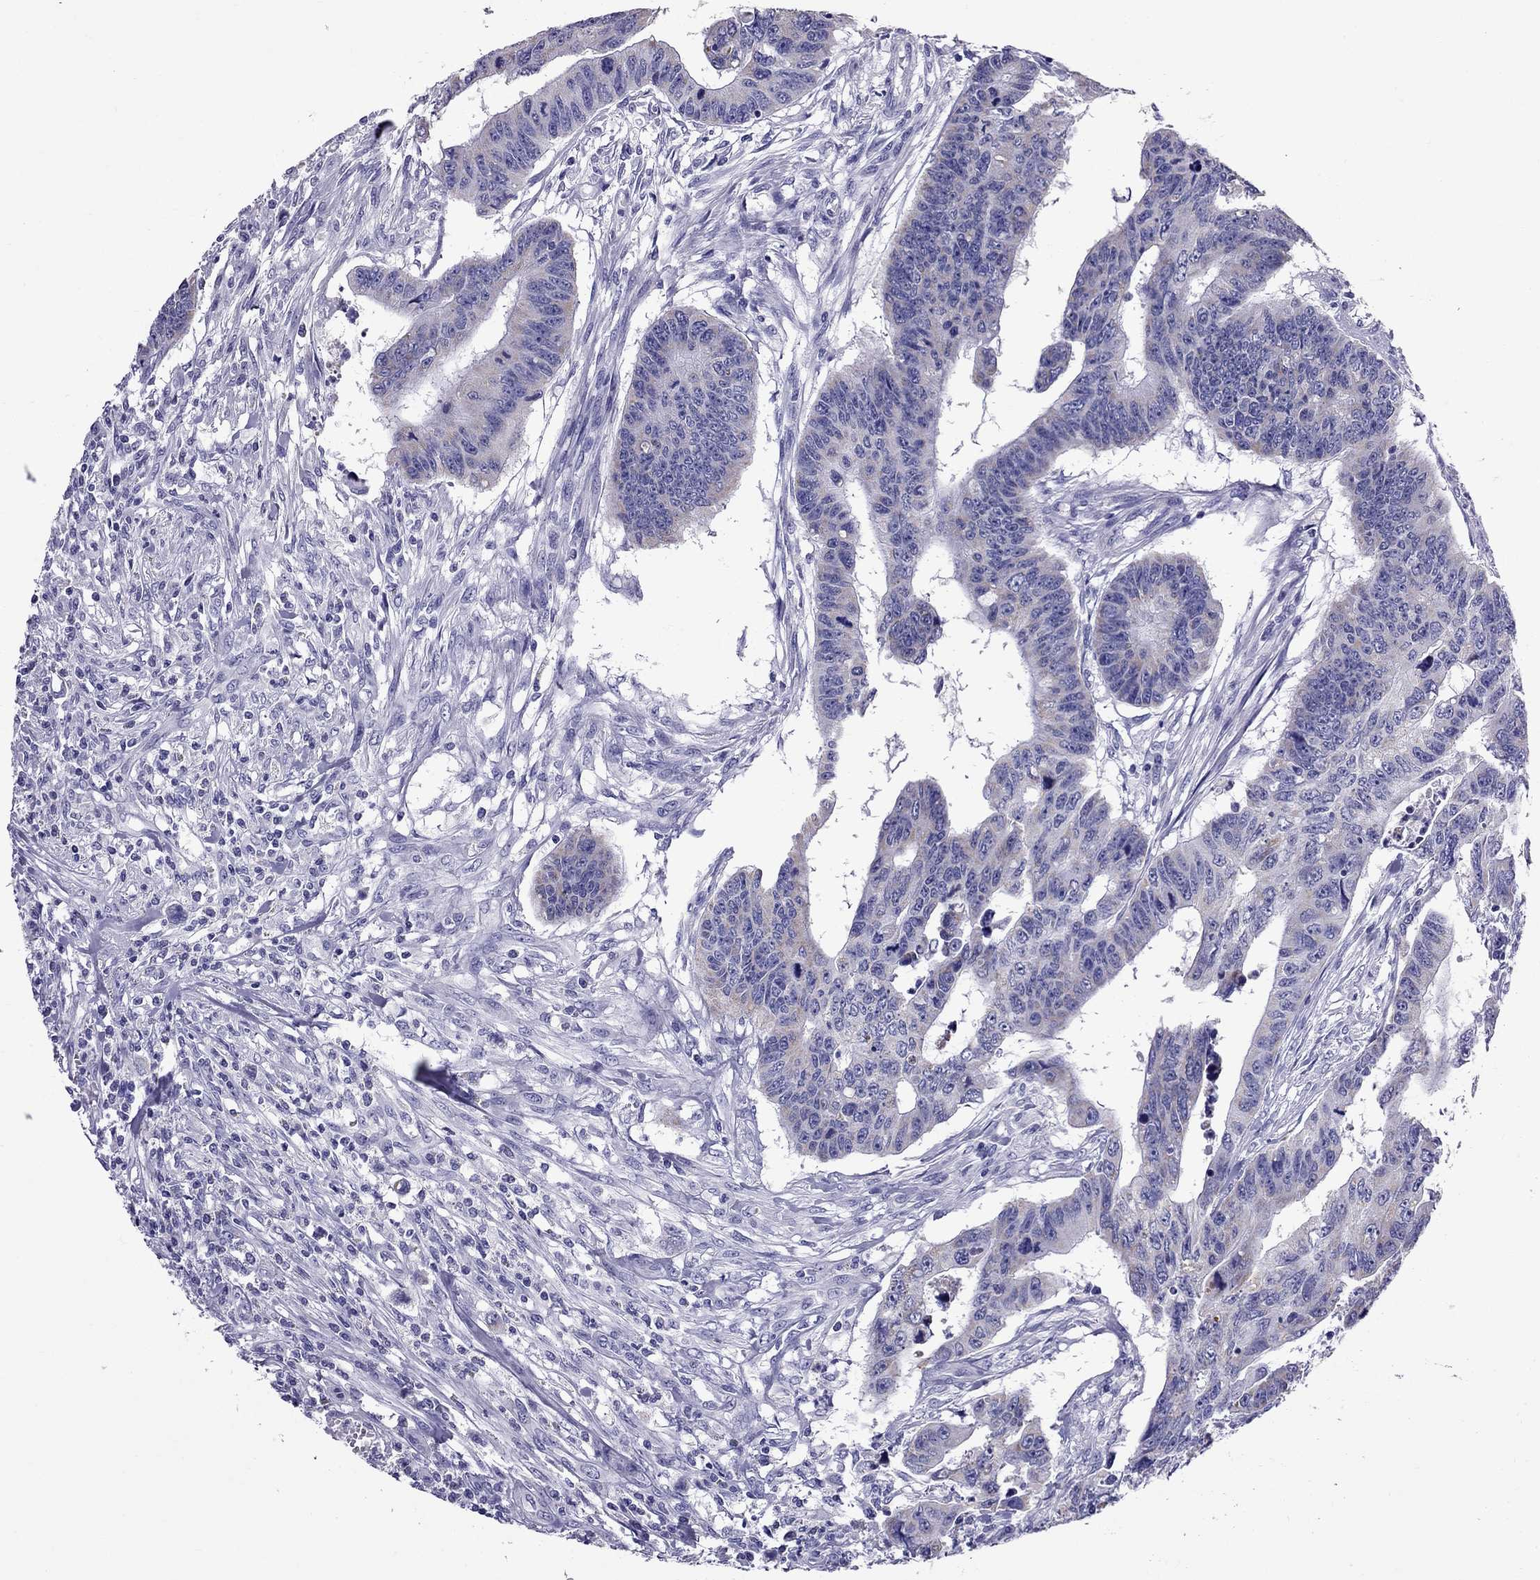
{"staining": {"intensity": "weak", "quantity": "<25%", "location": "cytoplasmic/membranous"}, "tissue": "colorectal cancer", "cell_type": "Tumor cells", "image_type": "cancer", "snomed": [{"axis": "morphology", "description": "Adenocarcinoma, NOS"}, {"axis": "topography", "description": "Rectum"}], "caption": "A high-resolution image shows IHC staining of colorectal cancer, which shows no significant positivity in tumor cells.", "gene": "TTLL13", "patient": {"sex": "female", "age": 85}}